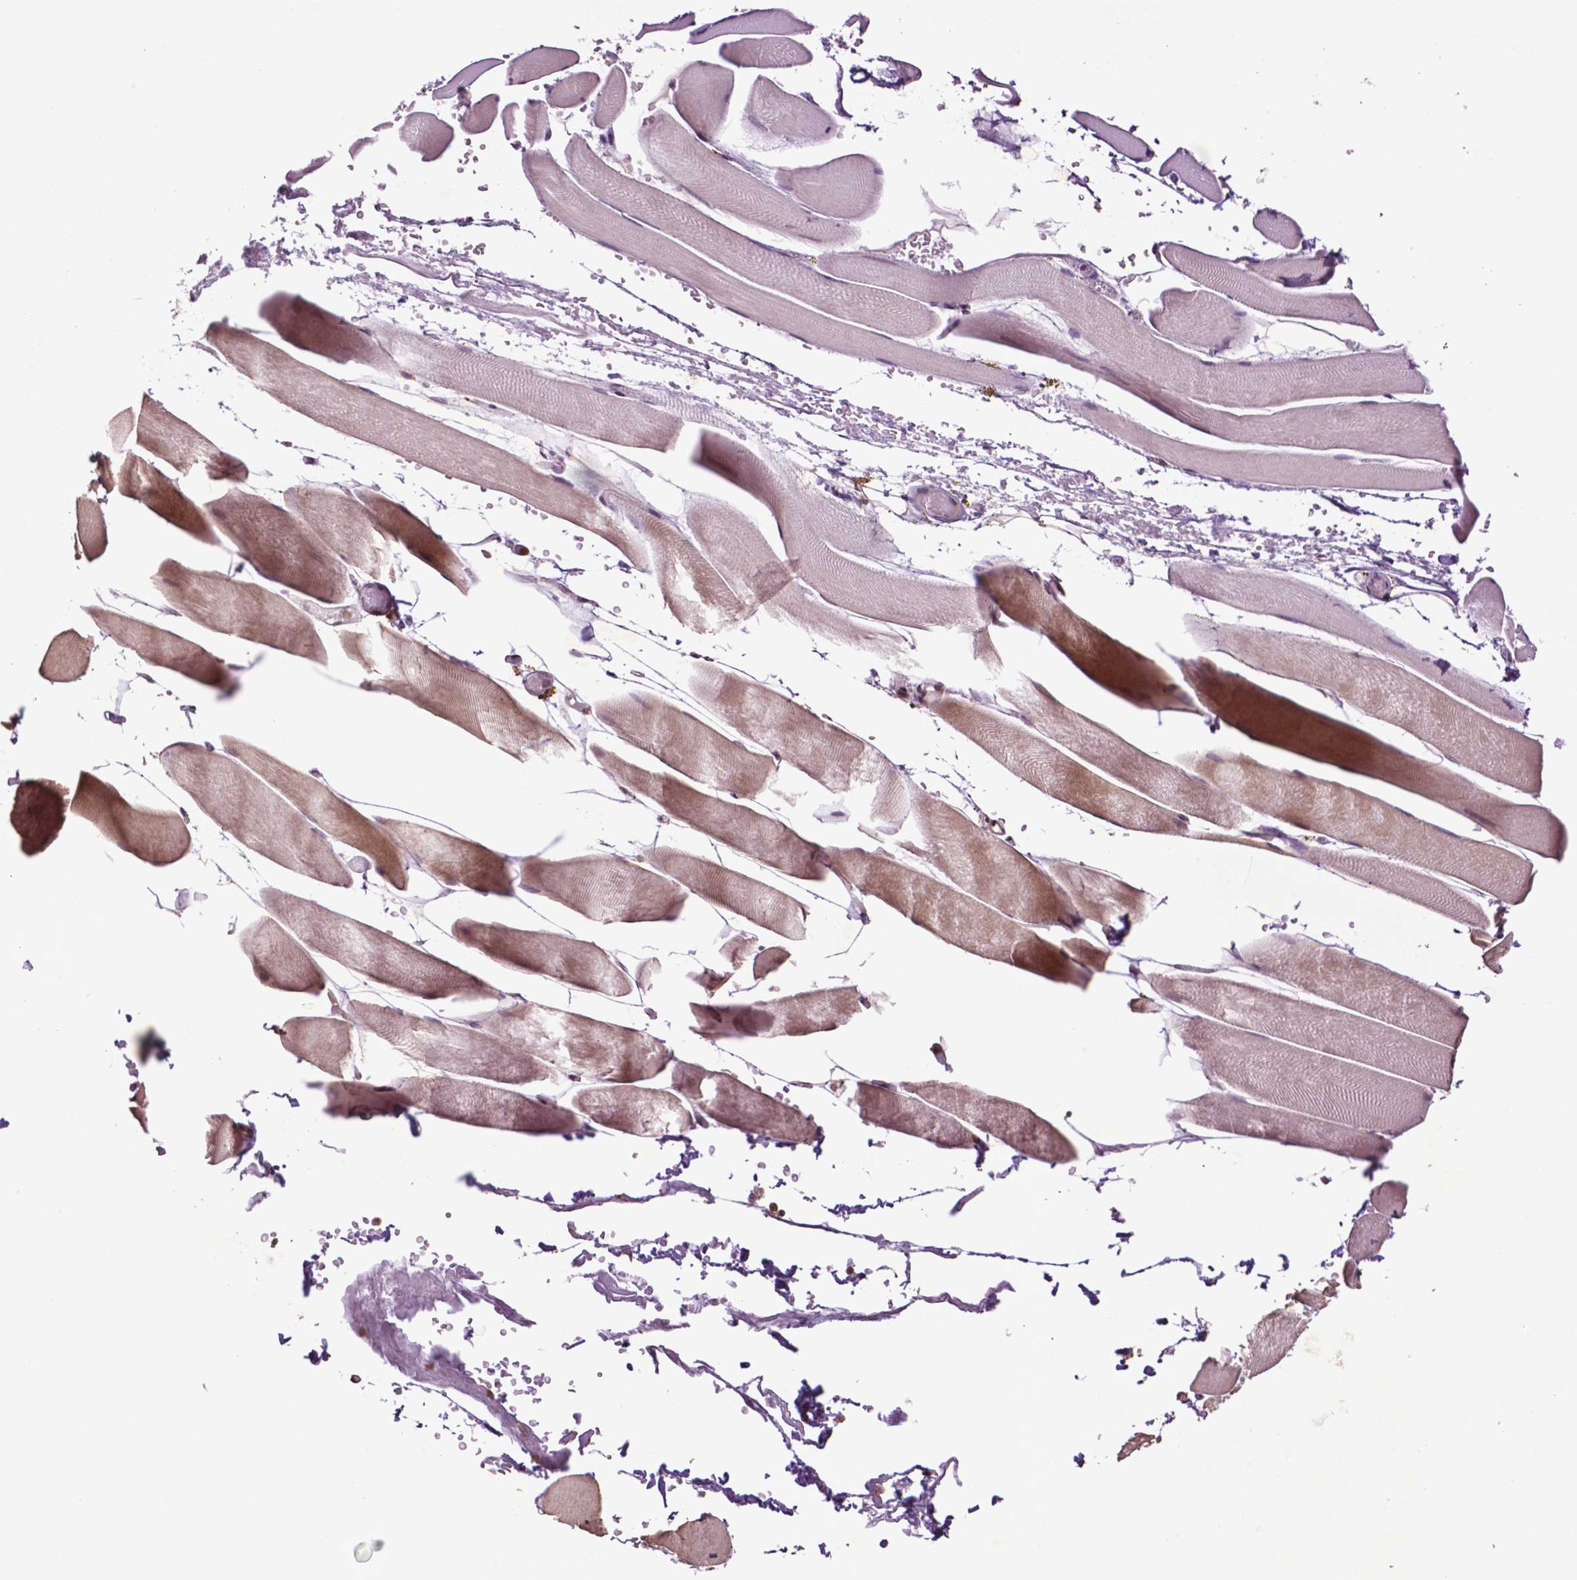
{"staining": {"intensity": "moderate", "quantity": "25%-75%", "location": "cytoplasmic/membranous,nuclear"}, "tissue": "skeletal muscle", "cell_type": "Myocytes", "image_type": "normal", "snomed": [{"axis": "morphology", "description": "Normal tissue, NOS"}, {"axis": "topography", "description": "Skeletal muscle"}], "caption": "Immunohistochemistry (IHC) histopathology image of normal human skeletal muscle stained for a protein (brown), which demonstrates medium levels of moderate cytoplasmic/membranous,nuclear expression in approximately 25%-75% of myocytes.", "gene": "TMX2", "patient": {"sex": "female", "age": 37}}